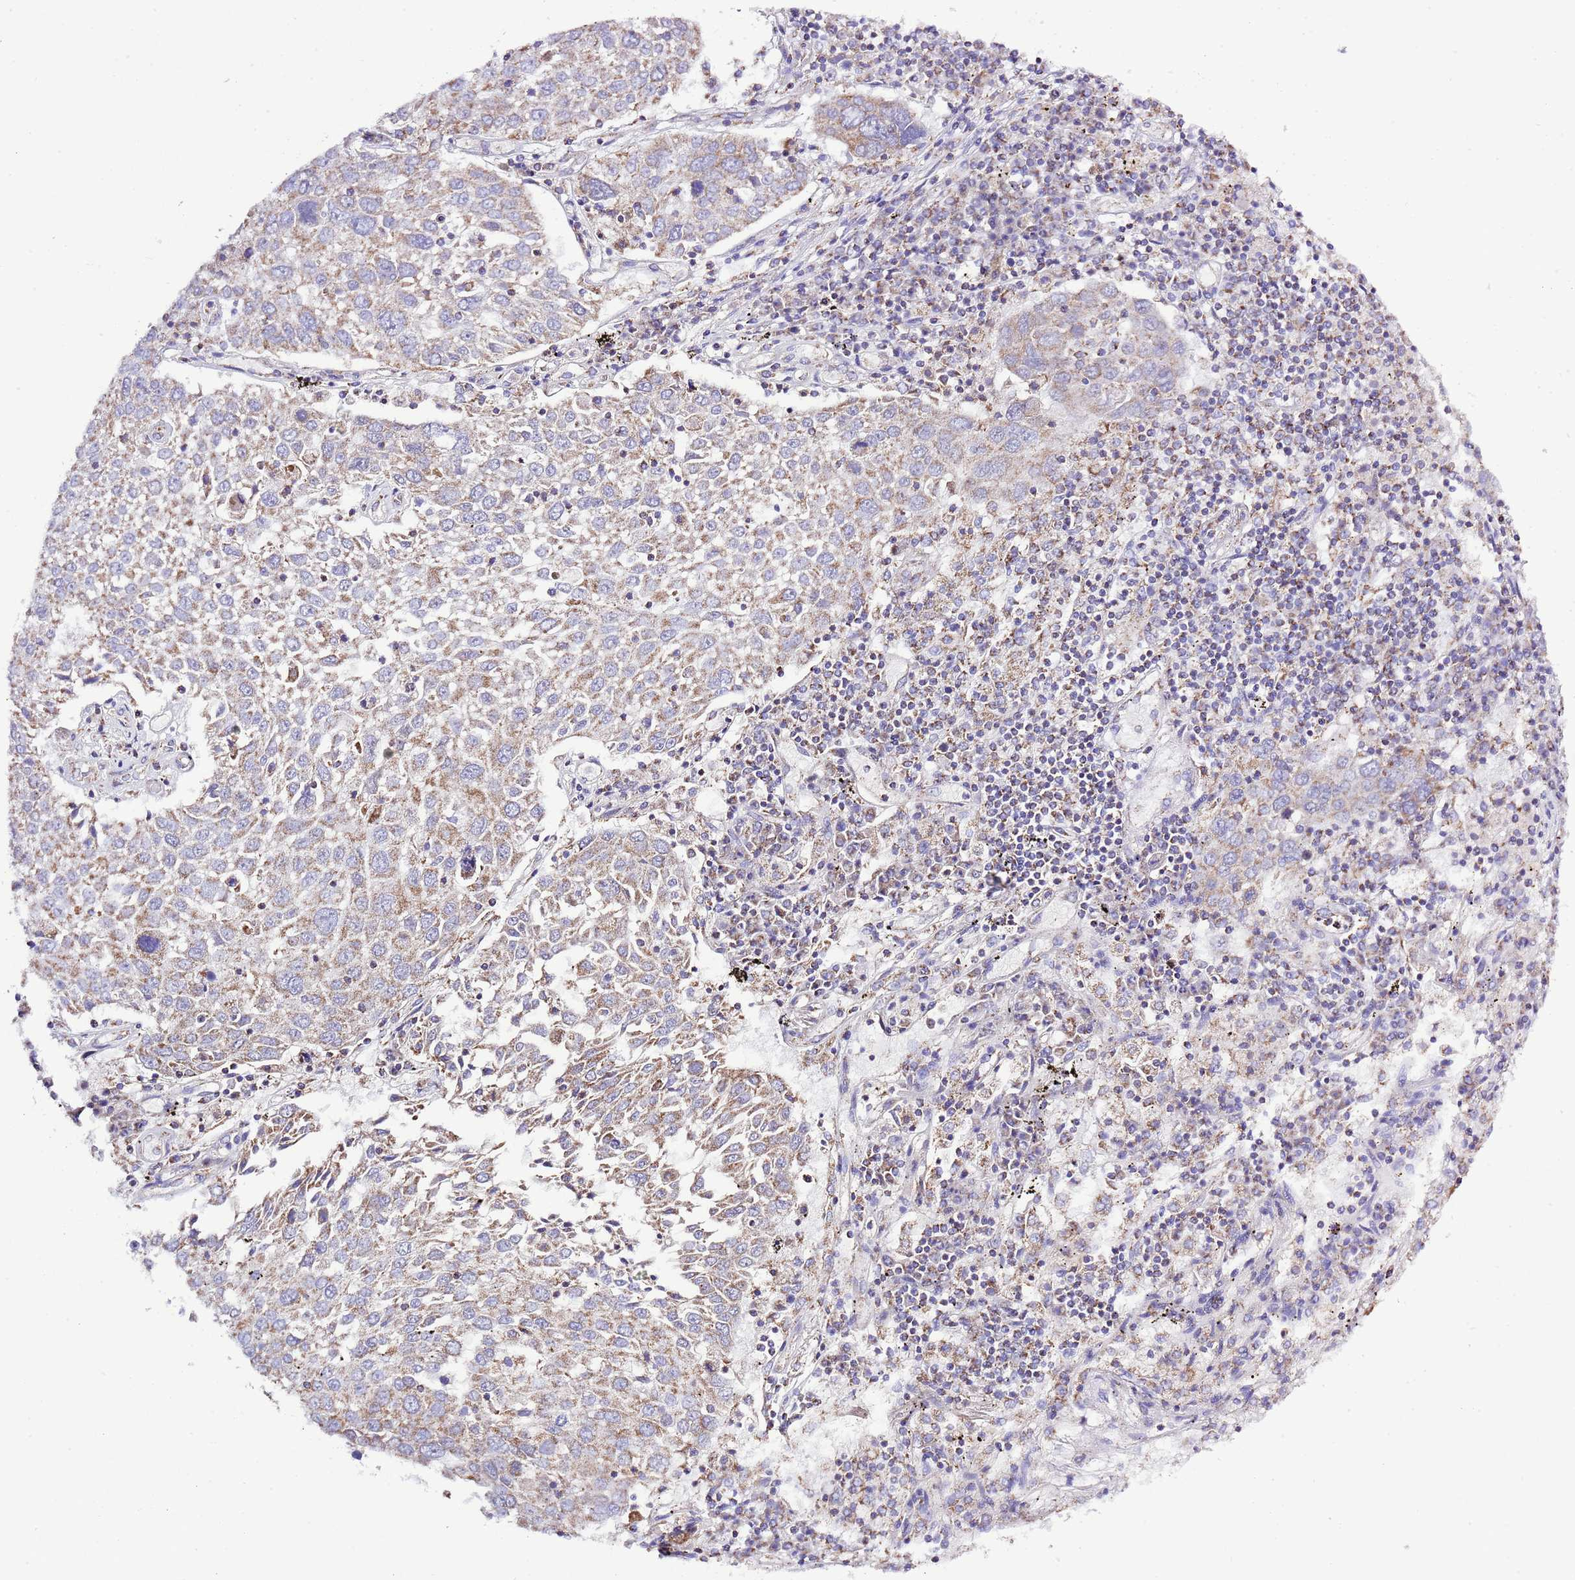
{"staining": {"intensity": "moderate", "quantity": ">75%", "location": "cytoplasmic/membranous"}, "tissue": "lung cancer", "cell_type": "Tumor cells", "image_type": "cancer", "snomed": [{"axis": "morphology", "description": "Squamous cell carcinoma, NOS"}, {"axis": "topography", "description": "Lung"}], "caption": "Protein staining exhibits moderate cytoplasmic/membranous expression in about >75% of tumor cells in lung cancer (squamous cell carcinoma).", "gene": "TEKTIP1", "patient": {"sex": "male", "age": 65}}